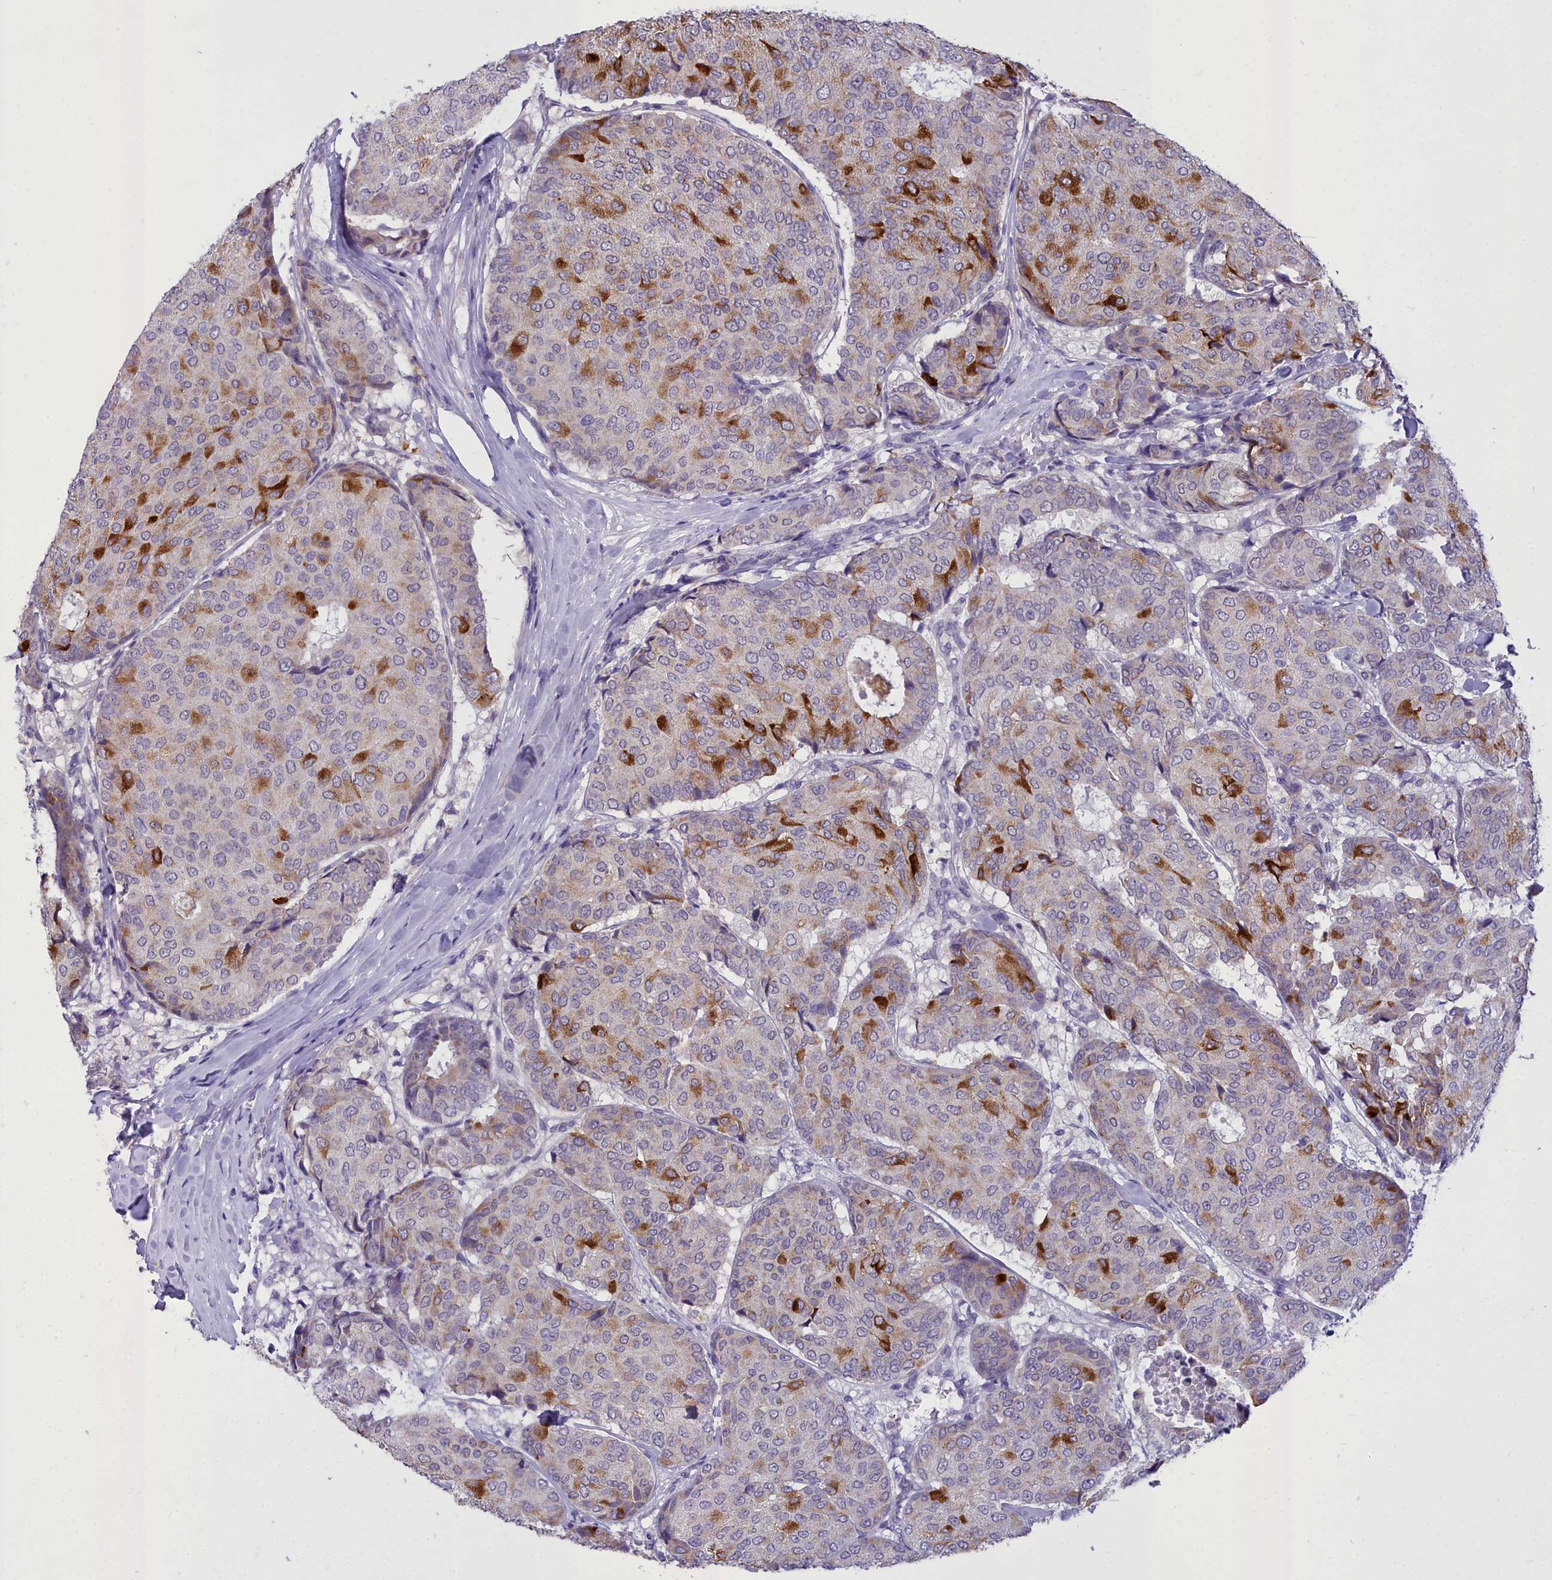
{"staining": {"intensity": "strong", "quantity": "<25%", "location": "cytoplasmic/membranous"}, "tissue": "breast cancer", "cell_type": "Tumor cells", "image_type": "cancer", "snomed": [{"axis": "morphology", "description": "Duct carcinoma"}, {"axis": "topography", "description": "Breast"}], "caption": "An IHC histopathology image of tumor tissue is shown. Protein staining in brown labels strong cytoplasmic/membranous positivity in invasive ductal carcinoma (breast) within tumor cells.", "gene": "MIIP", "patient": {"sex": "female", "age": 75}}